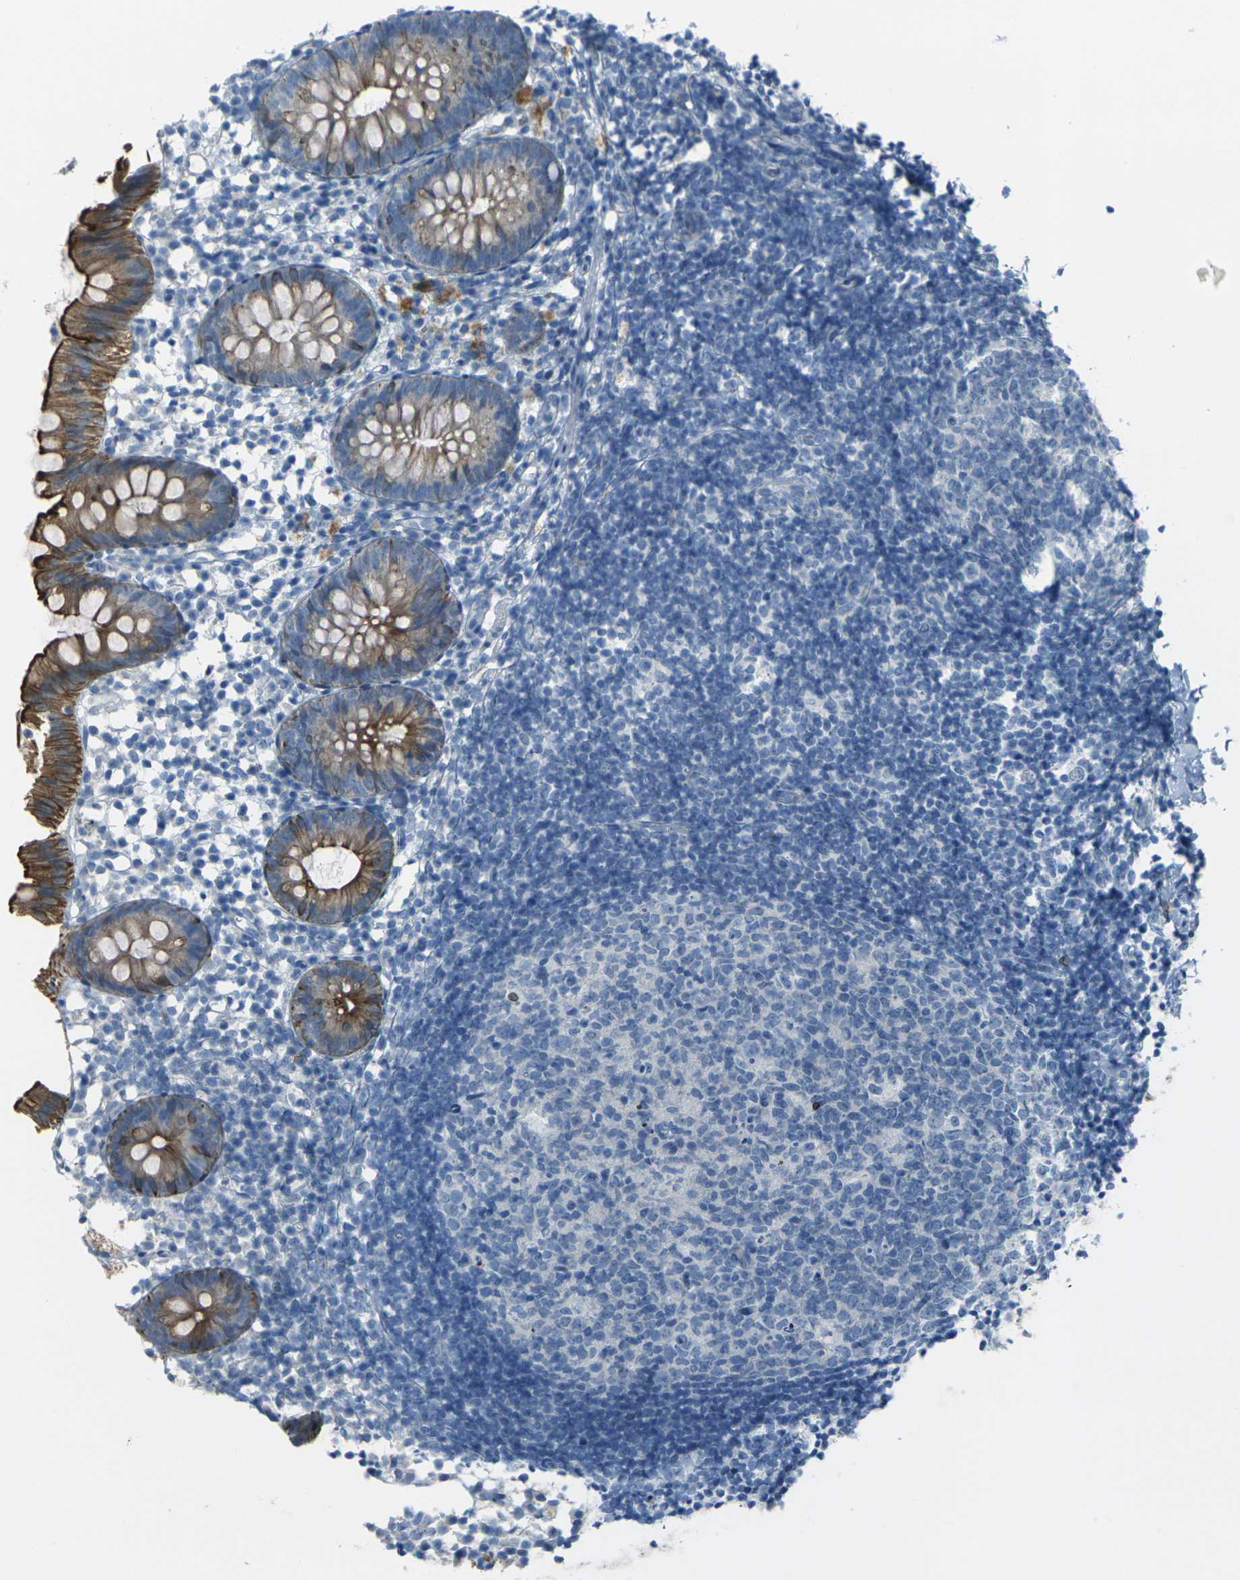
{"staining": {"intensity": "strong", "quantity": ">75%", "location": "cytoplasmic/membranous"}, "tissue": "appendix", "cell_type": "Glandular cells", "image_type": "normal", "snomed": [{"axis": "morphology", "description": "Normal tissue, NOS"}, {"axis": "topography", "description": "Appendix"}], "caption": "Appendix stained with DAB IHC exhibits high levels of strong cytoplasmic/membranous positivity in about >75% of glandular cells.", "gene": "ANKRD46", "patient": {"sex": "female", "age": 20}}